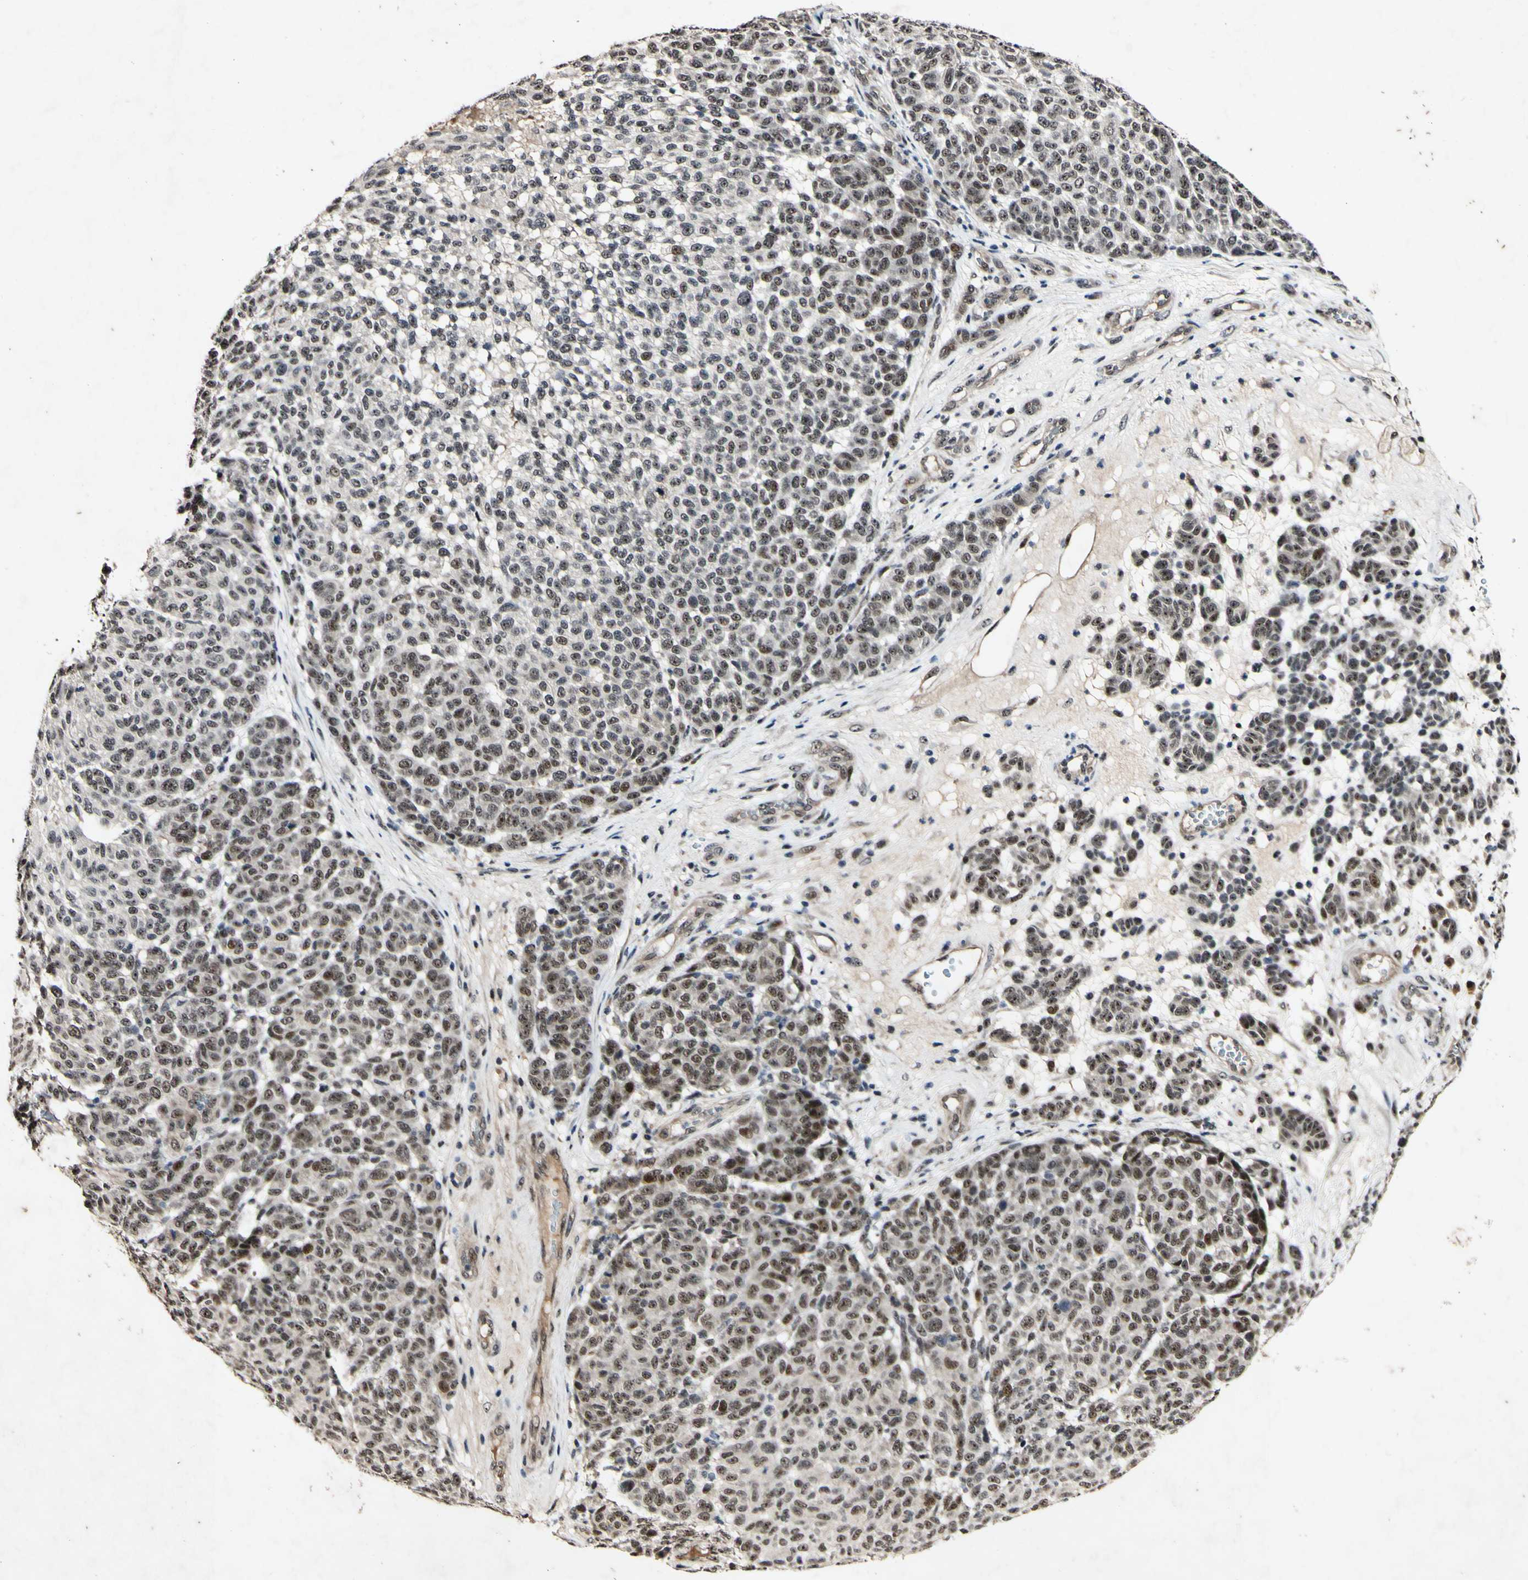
{"staining": {"intensity": "weak", "quantity": ">75%", "location": "nuclear"}, "tissue": "melanoma", "cell_type": "Tumor cells", "image_type": "cancer", "snomed": [{"axis": "morphology", "description": "Malignant melanoma, NOS"}, {"axis": "topography", "description": "Skin"}], "caption": "DAB immunohistochemical staining of human melanoma reveals weak nuclear protein expression in about >75% of tumor cells.", "gene": "POLR2F", "patient": {"sex": "male", "age": 59}}